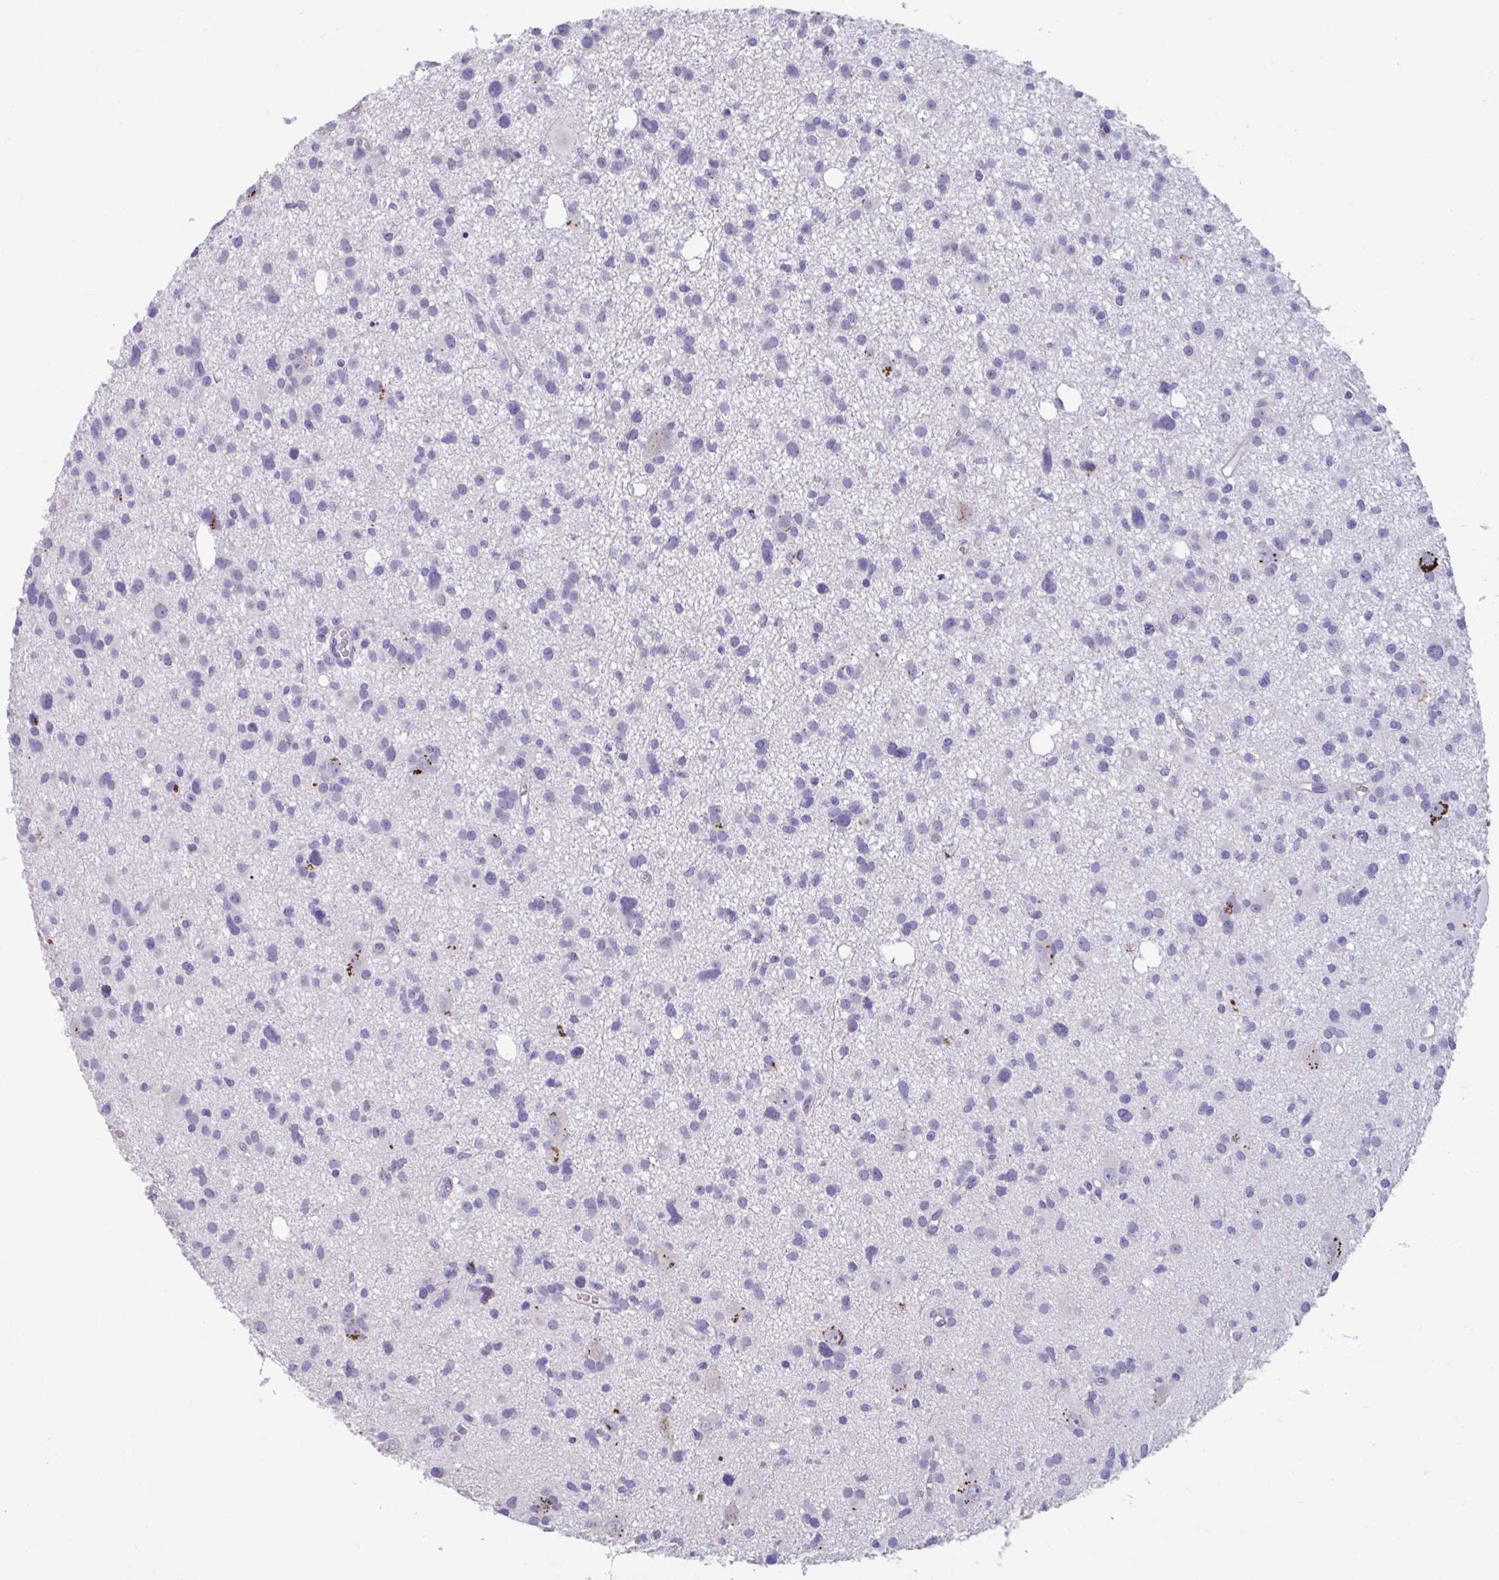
{"staining": {"intensity": "negative", "quantity": "none", "location": "none"}, "tissue": "glioma", "cell_type": "Tumor cells", "image_type": "cancer", "snomed": [{"axis": "morphology", "description": "Glioma, malignant, High grade"}, {"axis": "topography", "description": "Brain"}], "caption": "The image shows no significant expression in tumor cells of glioma. (DAB immunohistochemistry (IHC) visualized using brightfield microscopy, high magnification).", "gene": "GPR162", "patient": {"sex": "male", "age": 23}}